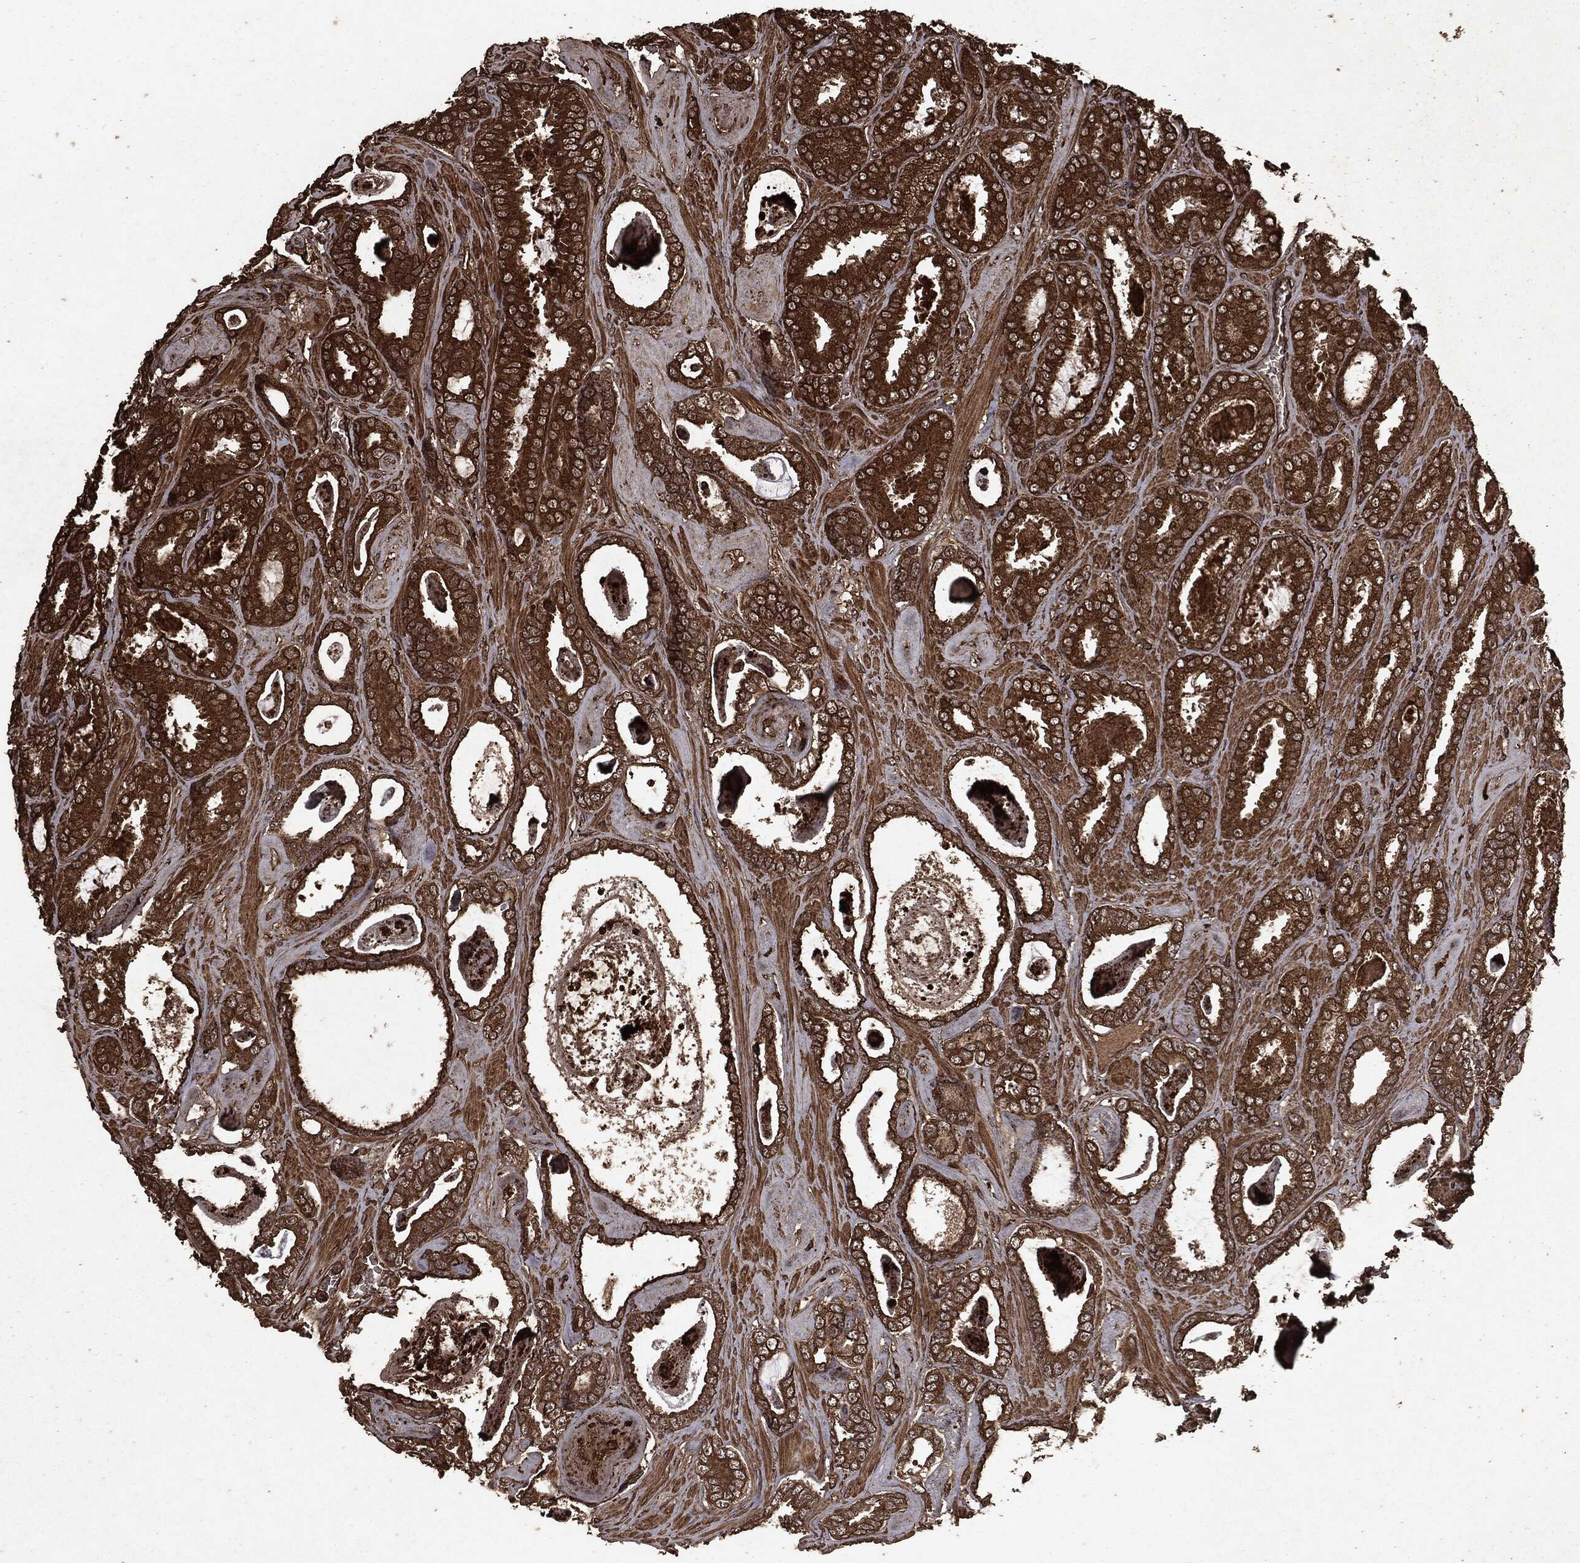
{"staining": {"intensity": "strong", "quantity": ">75%", "location": "cytoplasmic/membranous"}, "tissue": "prostate cancer", "cell_type": "Tumor cells", "image_type": "cancer", "snomed": [{"axis": "morphology", "description": "Adenocarcinoma, High grade"}, {"axis": "topography", "description": "Prostate"}], "caption": "IHC histopathology image of adenocarcinoma (high-grade) (prostate) stained for a protein (brown), which displays high levels of strong cytoplasmic/membranous positivity in about >75% of tumor cells.", "gene": "ARAF", "patient": {"sex": "male", "age": 63}}